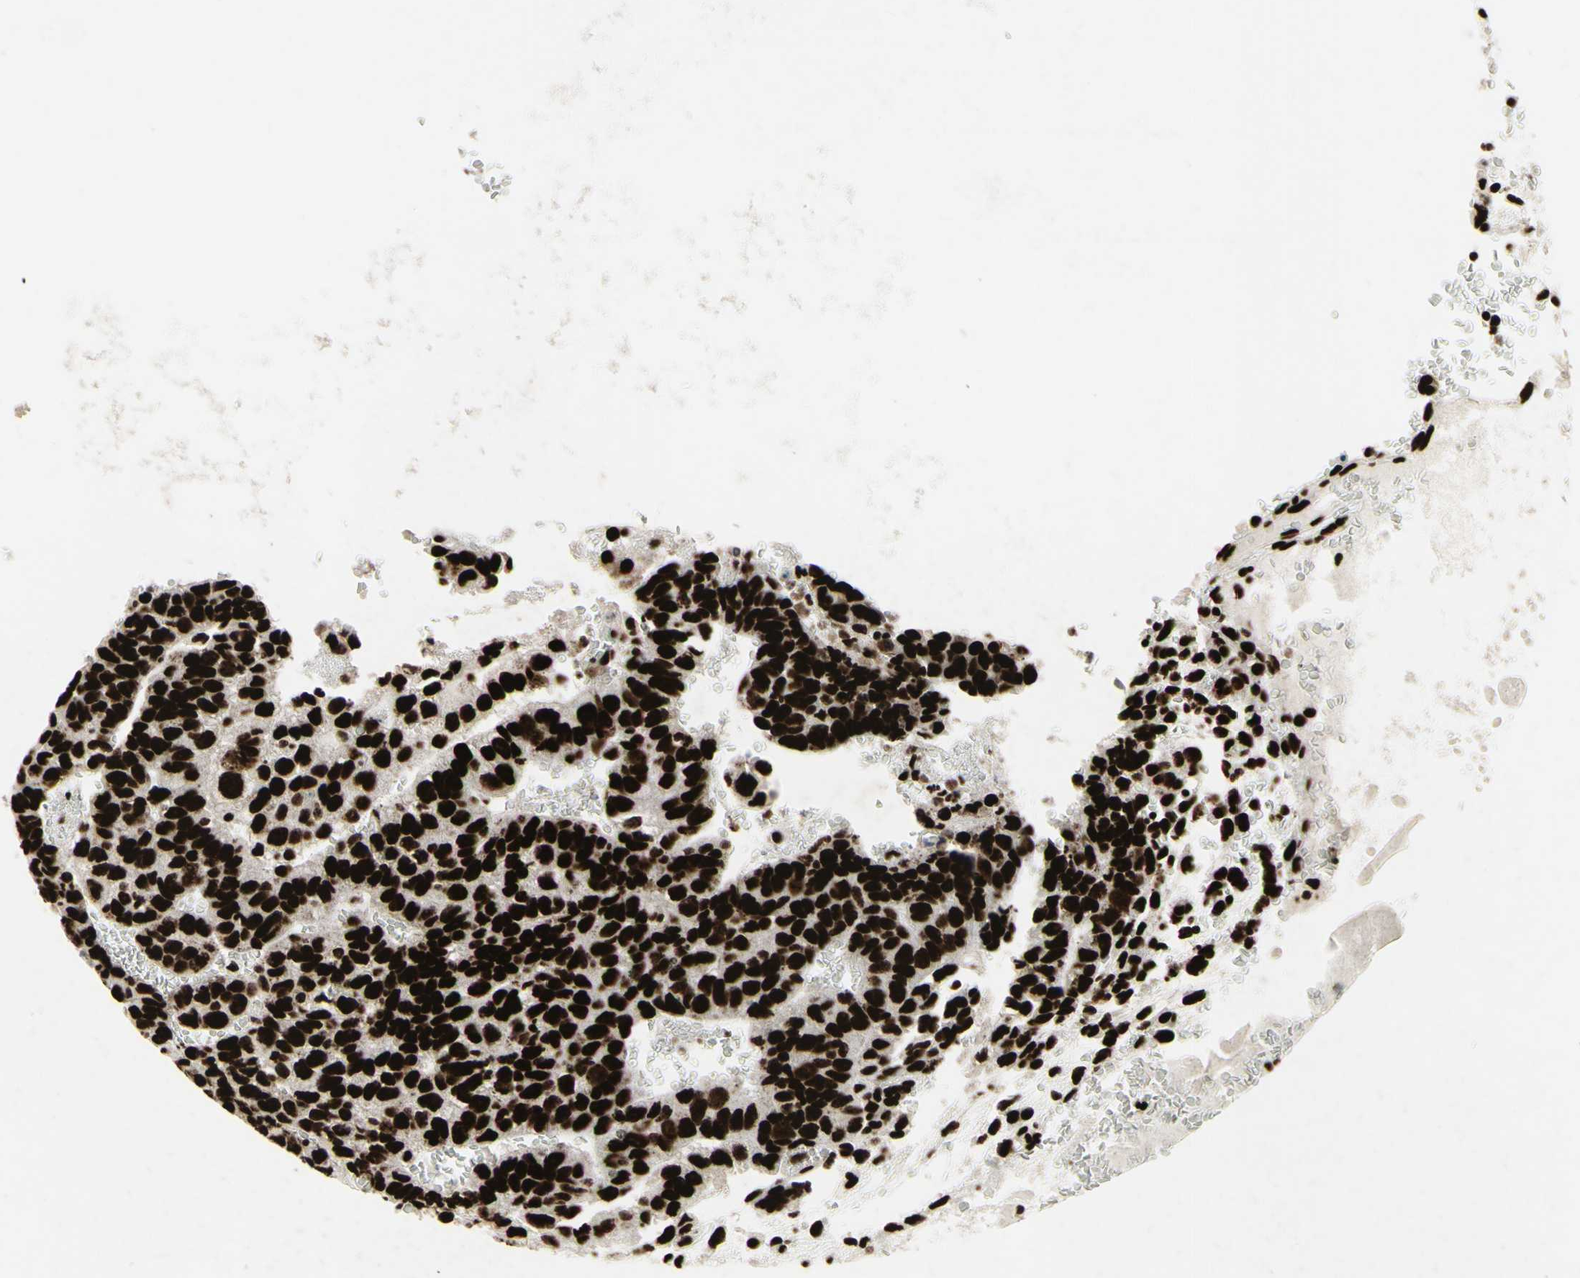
{"staining": {"intensity": "strong", "quantity": ">75%", "location": "nuclear"}, "tissue": "testis cancer", "cell_type": "Tumor cells", "image_type": "cancer", "snomed": [{"axis": "morphology", "description": "Seminoma, NOS"}, {"axis": "morphology", "description": "Carcinoma, Embryonal, NOS"}, {"axis": "topography", "description": "Testis"}], "caption": "Brown immunohistochemical staining in human testis seminoma displays strong nuclear positivity in approximately >75% of tumor cells. The staining is performed using DAB (3,3'-diaminobenzidine) brown chromogen to label protein expression. The nuclei are counter-stained blue using hematoxylin.", "gene": "U2AF2", "patient": {"sex": "male", "age": 52}}